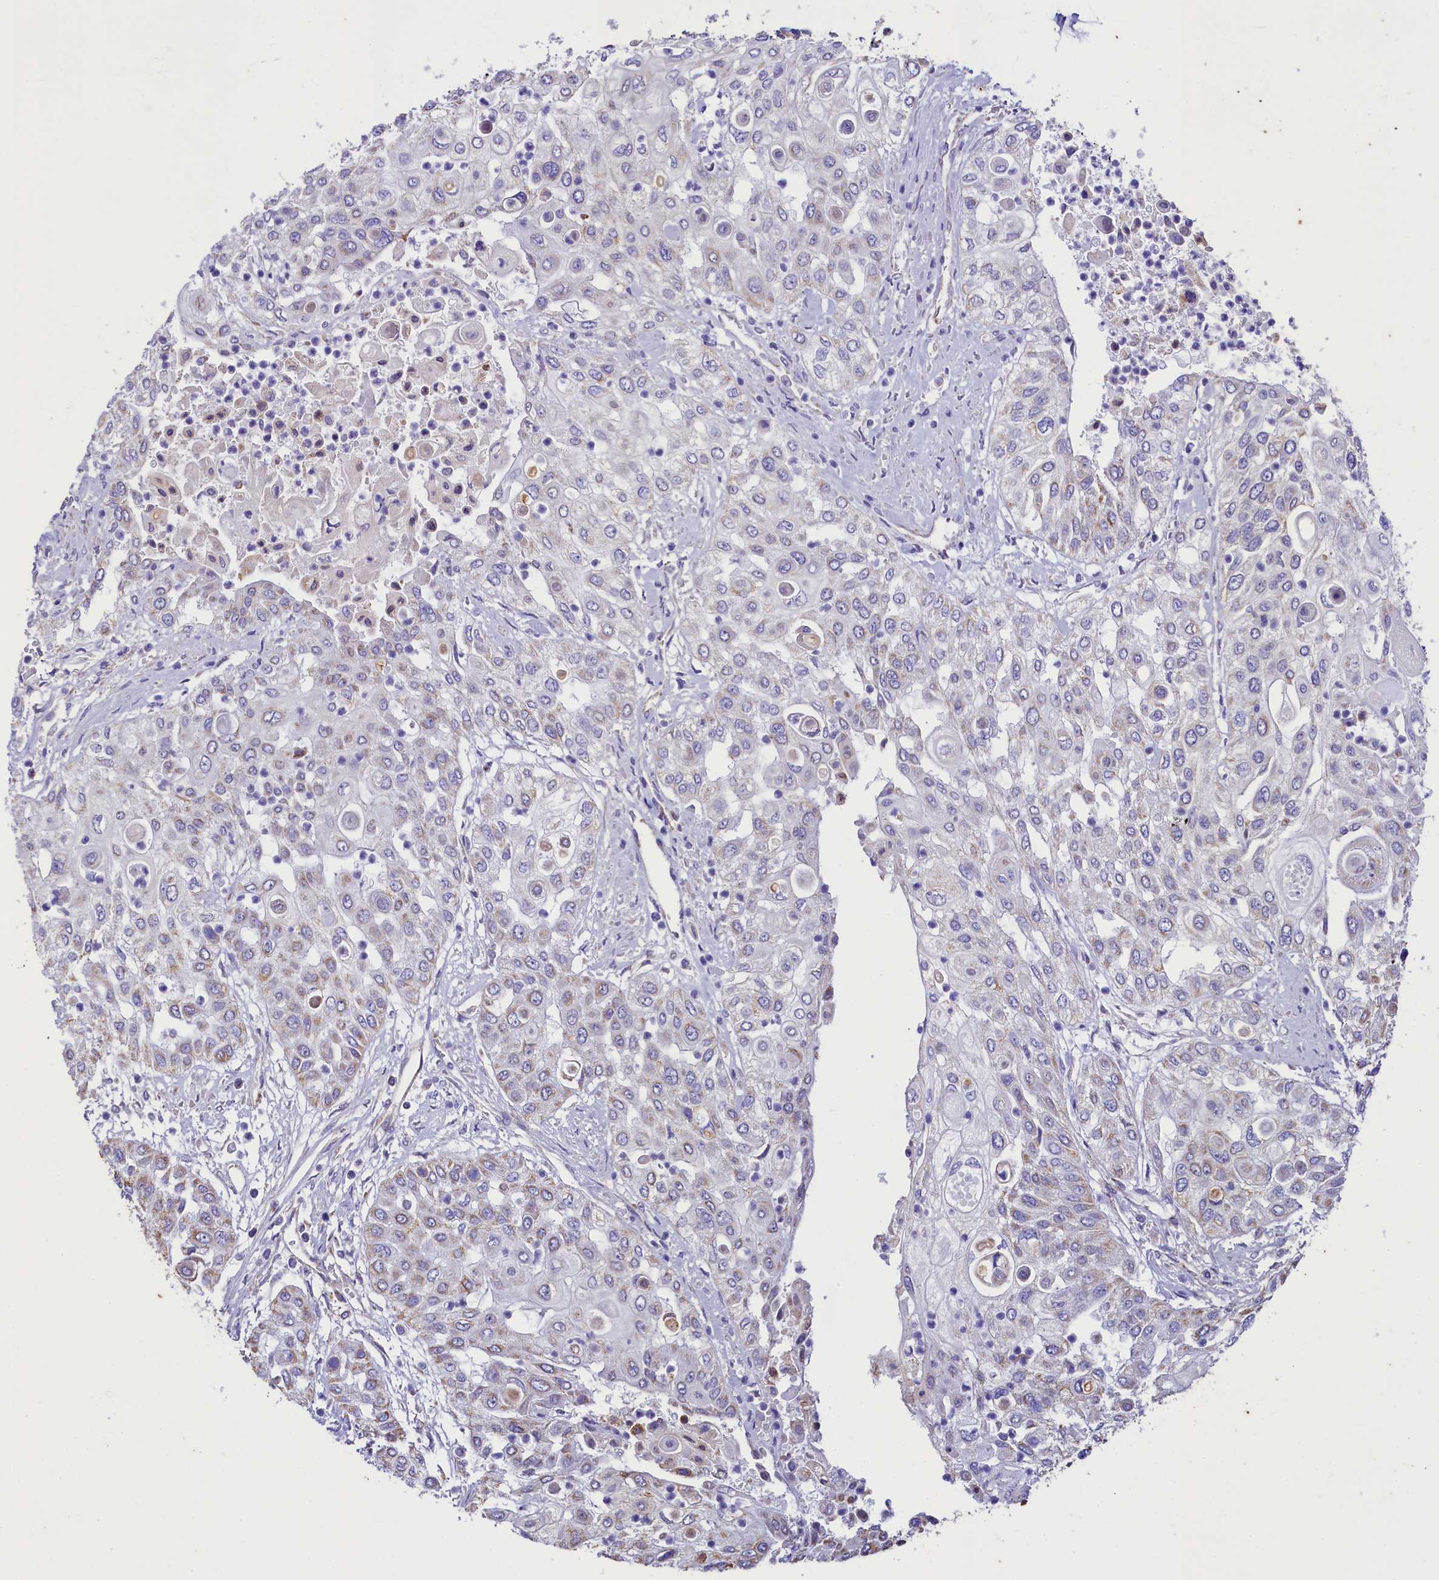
{"staining": {"intensity": "weak", "quantity": "<25%", "location": "cytoplasmic/membranous"}, "tissue": "urothelial cancer", "cell_type": "Tumor cells", "image_type": "cancer", "snomed": [{"axis": "morphology", "description": "Urothelial carcinoma, High grade"}, {"axis": "topography", "description": "Urinary bladder"}], "caption": "A micrograph of human urothelial cancer is negative for staining in tumor cells. The staining is performed using DAB (3,3'-diaminobenzidine) brown chromogen with nuclei counter-stained in using hematoxylin.", "gene": "IDH3A", "patient": {"sex": "female", "age": 79}}